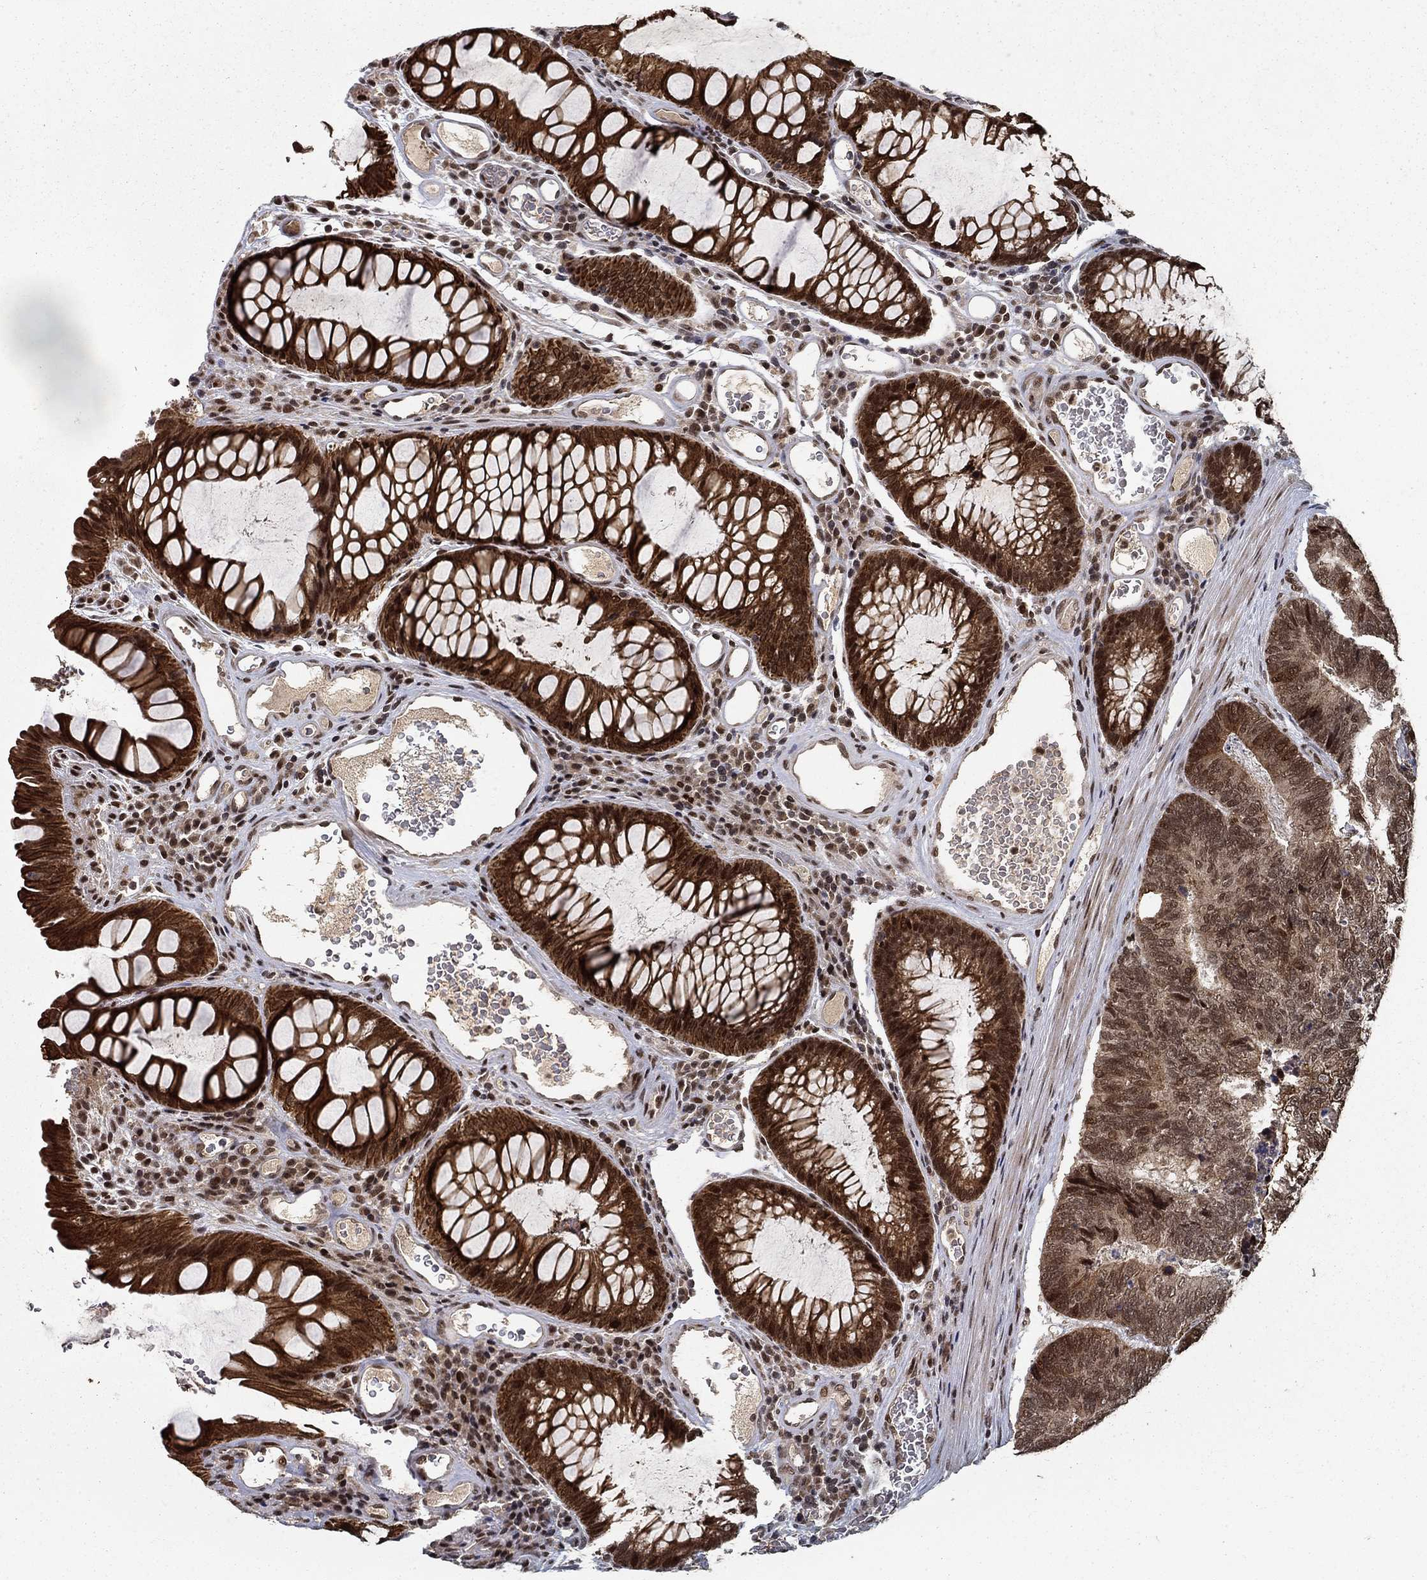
{"staining": {"intensity": "moderate", "quantity": ">75%", "location": "cytoplasmic/membranous"}, "tissue": "colorectal cancer", "cell_type": "Tumor cells", "image_type": "cancer", "snomed": [{"axis": "morphology", "description": "Adenocarcinoma, NOS"}, {"axis": "topography", "description": "Colon"}], "caption": "A histopathology image of adenocarcinoma (colorectal) stained for a protein reveals moderate cytoplasmic/membranous brown staining in tumor cells.", "gene": "CDCA7L", "patient": {"sex": "female", "age": 67}}